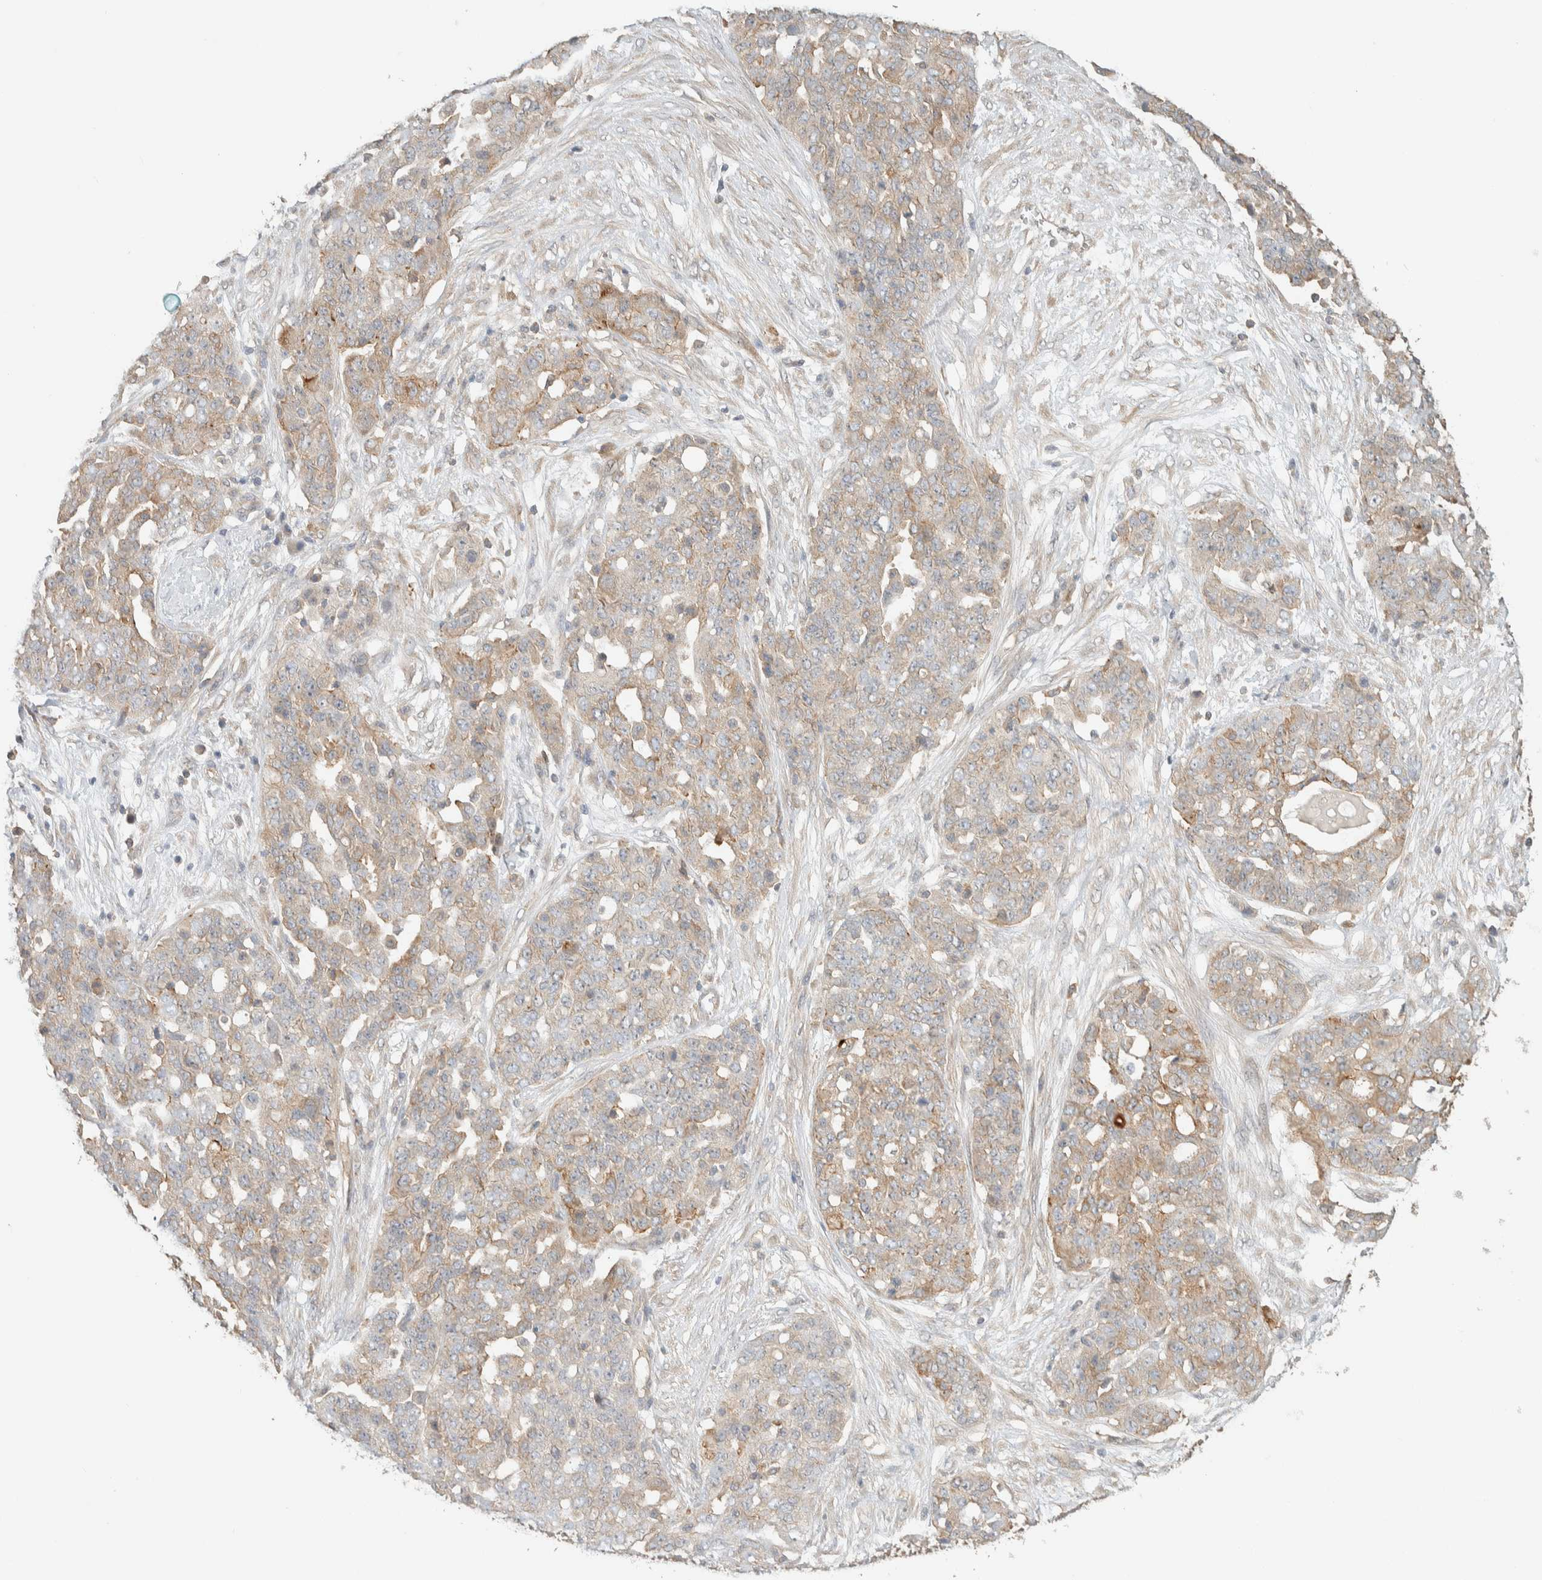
{"staining": {"intensity": "weak", "quantity": "25%-75%", "location": "cytoplasmic/membranous"}, "tissue": "ovarian cancer", "cell_type": "Tumor cells", "image_type": "cancer", "snomed": [{"axis": "morphology", "description": "Cystadenocarcinoma, serous, NOS"}, {"axis": "topography", "description": "Soft tissue"}, {"axis": "topography", "description": "Ovary"}], "caption": "Immunohistochemical staining of ovarian cancer displays weak cytoplasmic/membranous protein positivity in about 25%-75% of tumor cells.", "gene": "RAB11FIP1", "patient": {"sex": "female", "age": 57}}